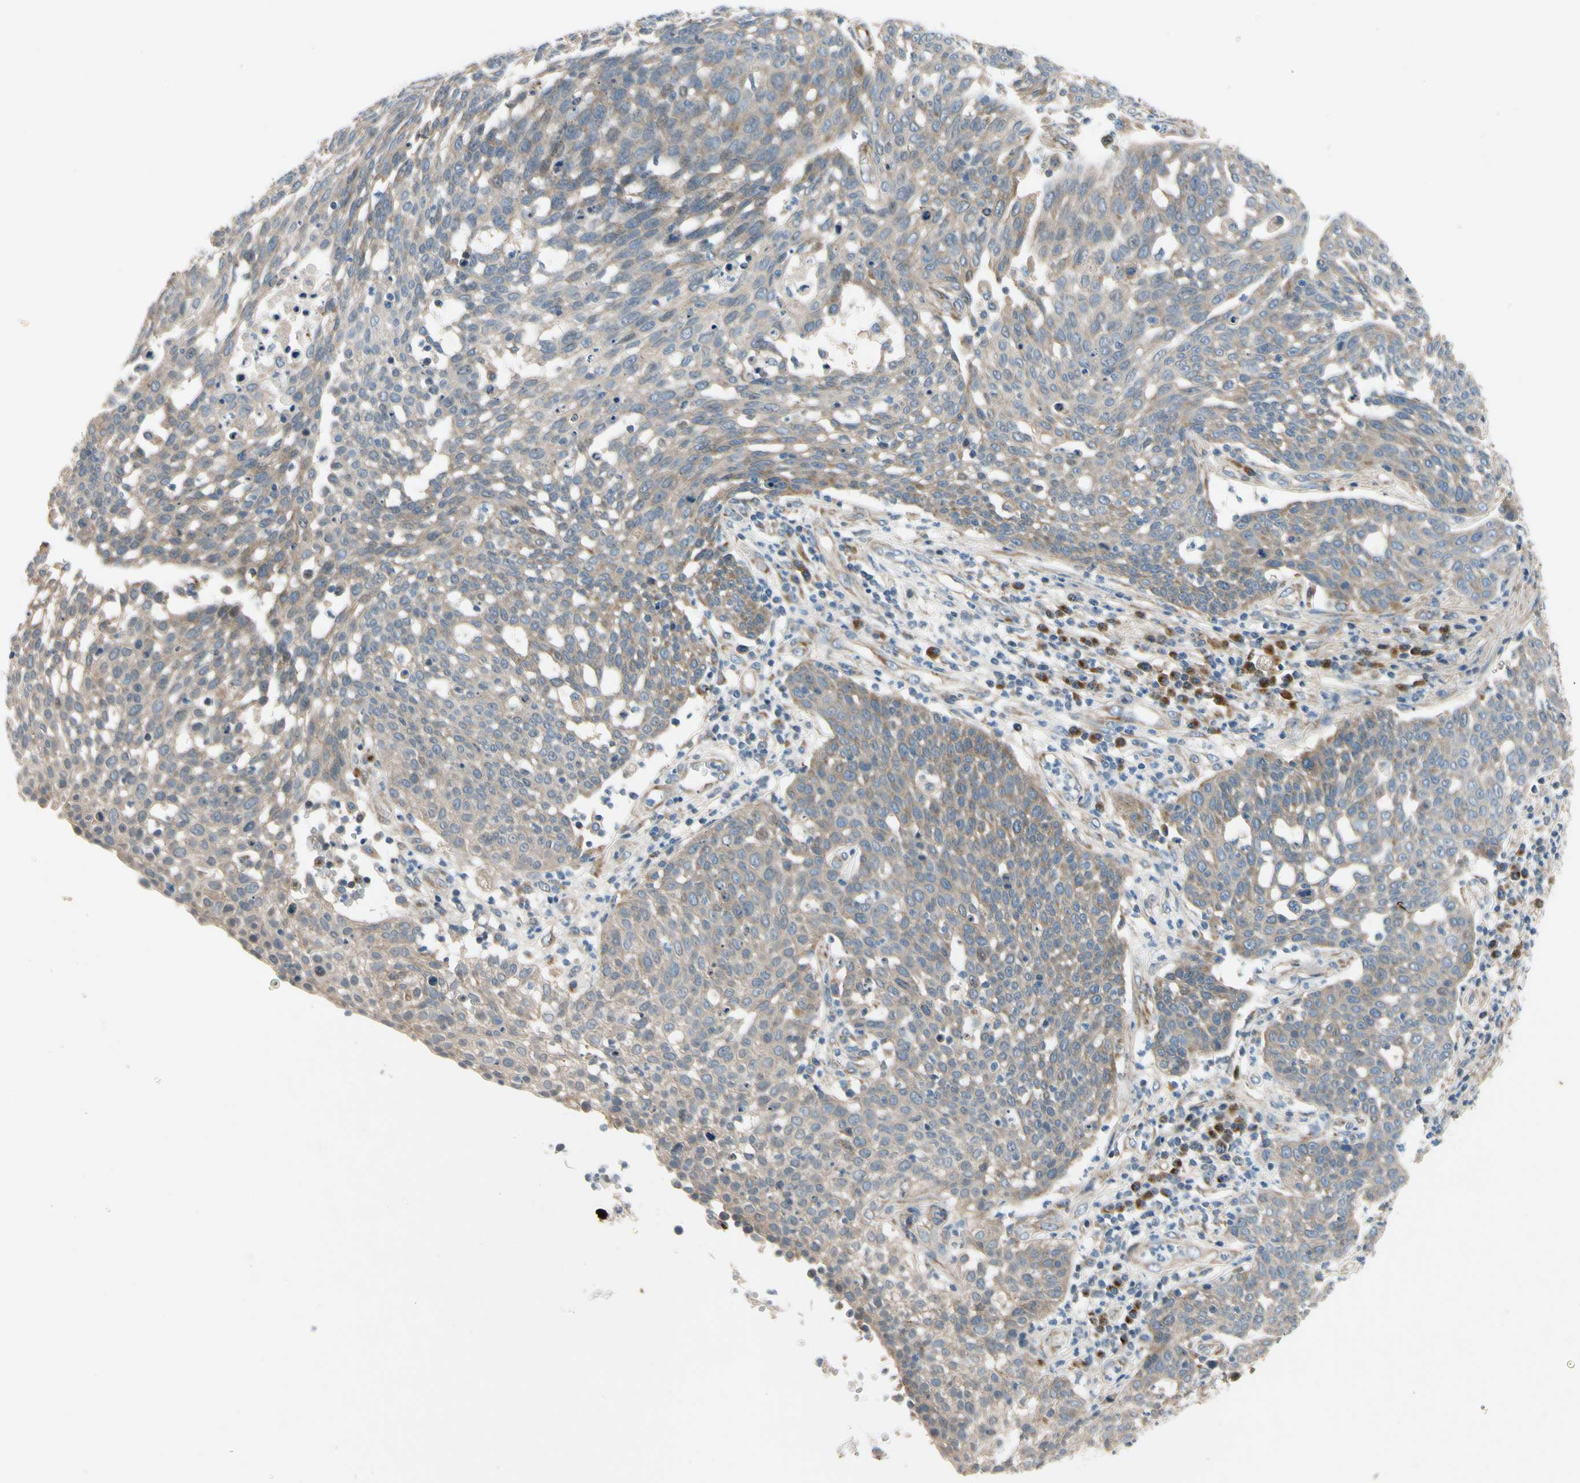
{"staining": {"intensity": "weak", "quantity": ">75%", "location": "cytoplasmic/membranous"}, "tissue": "cervical cancer", "cell_type": "Tumor cells", "image_type": "cancer", "snomed": [{"axis": "morphology", "description": "Squamous cell carcinoma, NOS"}, {"axis": "topography", "description": "Cervix"}], "caption": "About >75% of tumor cells in human cervical cancer (squamous cell carcinoma) display weak cytoplasmic/membranous protein expression as visualized by brown immunohistochemical staining.", "gene": "MST1R", "patient": {"sex": "female", "age": 34}}